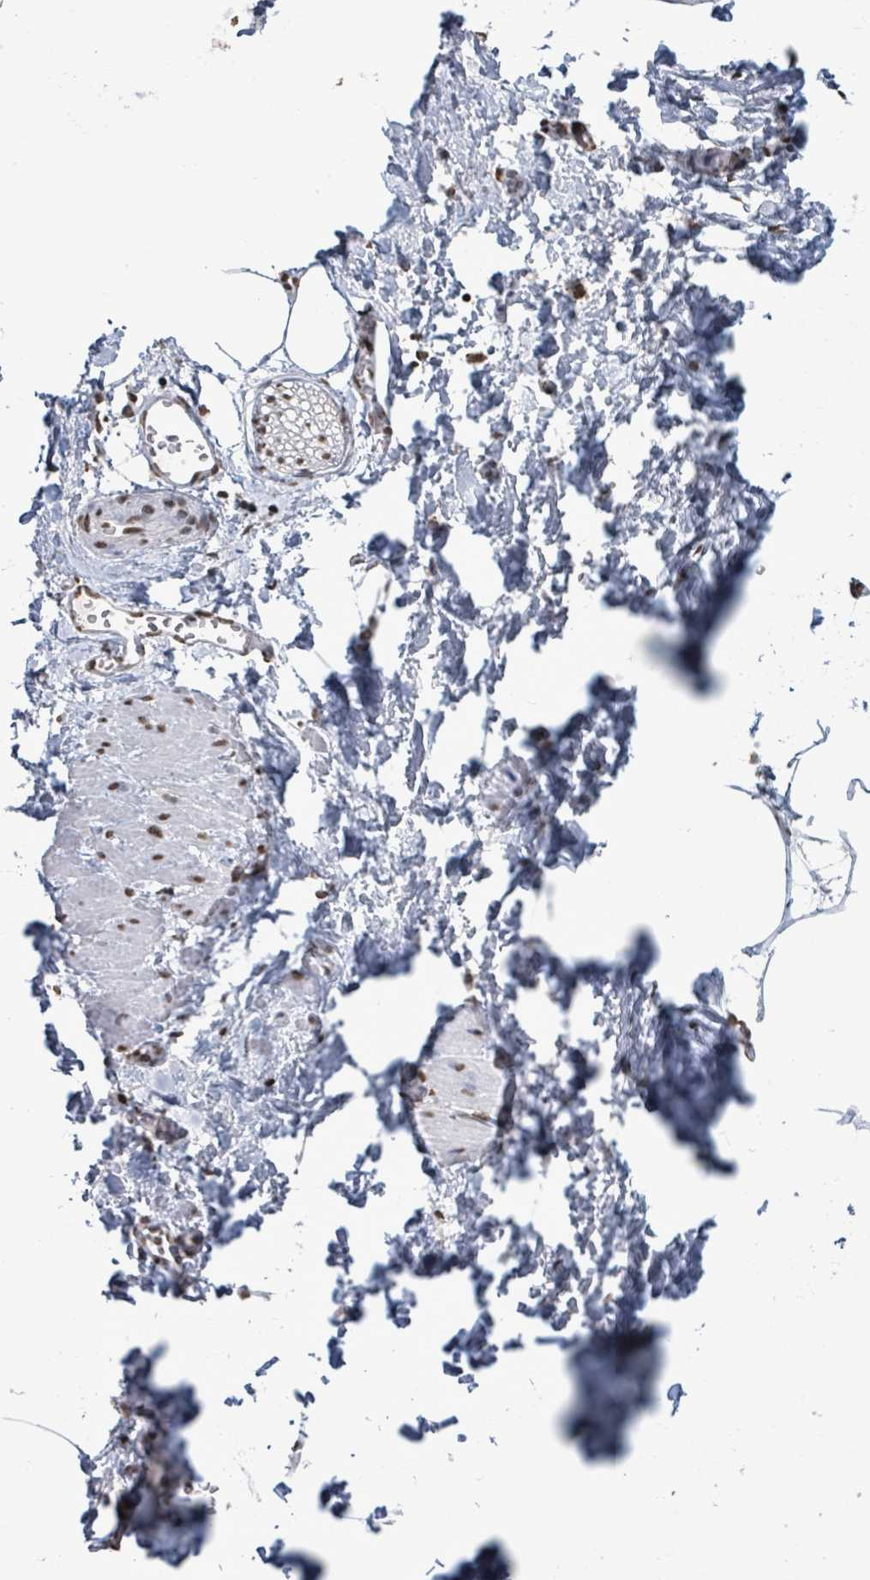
{"staining": {"intensity": "negative", "quantity": "none", "location": "none"}, "tissue": "adipose tissue", "cell_type": "Adipocytes", "image_type": "normal", "snomed": [{"axis": "morphology", "description": "Normal tissue, NOS"}, {"axis": "topography", "description": "Prostate"}, {"axis": "topography", "description": "Peripheral nerve tissue"}], "caption": "This histopathology image is of unremarkable adipose tissue stained with immunohistochemistry to label a protein in brown with the nuclei are counter-stained blue. There is no staining in adipocytes.", "gene": "SAMD14", "patient": {"sex": "male", "age": 55}}